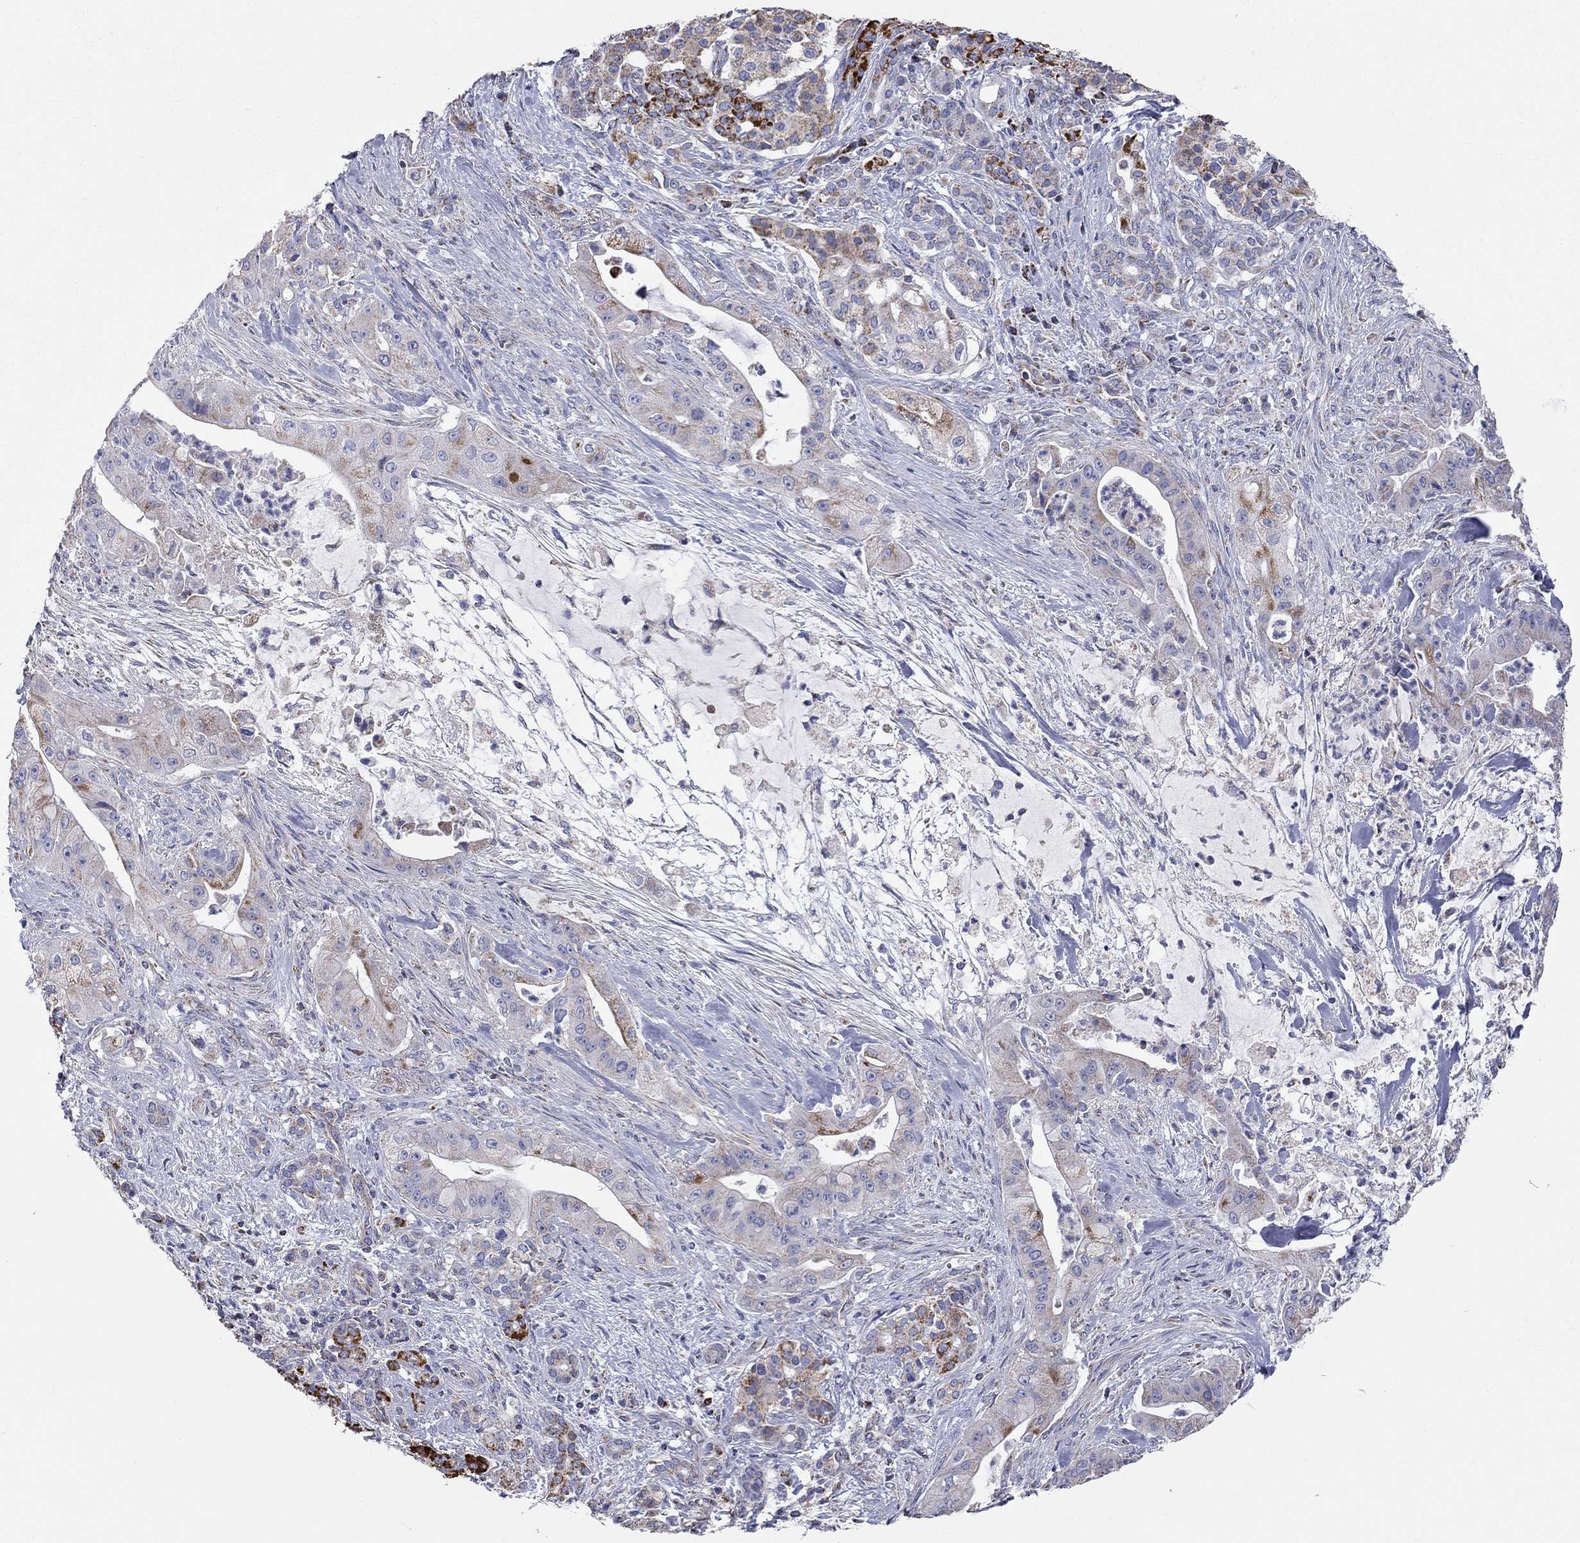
{"staining": {"intensity": "weak", "quantity": "<25%", "location": "cytoplasmic/membranous"}, "tissue": "pancreatic cancer", "cell_type": "Tumor cells", "image_type": "cancer", "snomed": [{"axis": "morphology", "description": "Normal tissue, NOS"}, {"axis": "morphology", "description": "Inflammation, NOS"}, {"axis": "morphology", "description": "Adenocarcinoma, NOS"}, {"axis": "topography", "description": "Pancreas"}], "caption": "A high-resolution micrograph shows immunohistochemistry (IHC) staining of pancreatic cancer (adenocarcinoma), which reveals no significant expression in tumor cells. (DAB IHC, high magnification).", "gene": "RCAN1", "patient": {"sex": "male", "age": 57}}